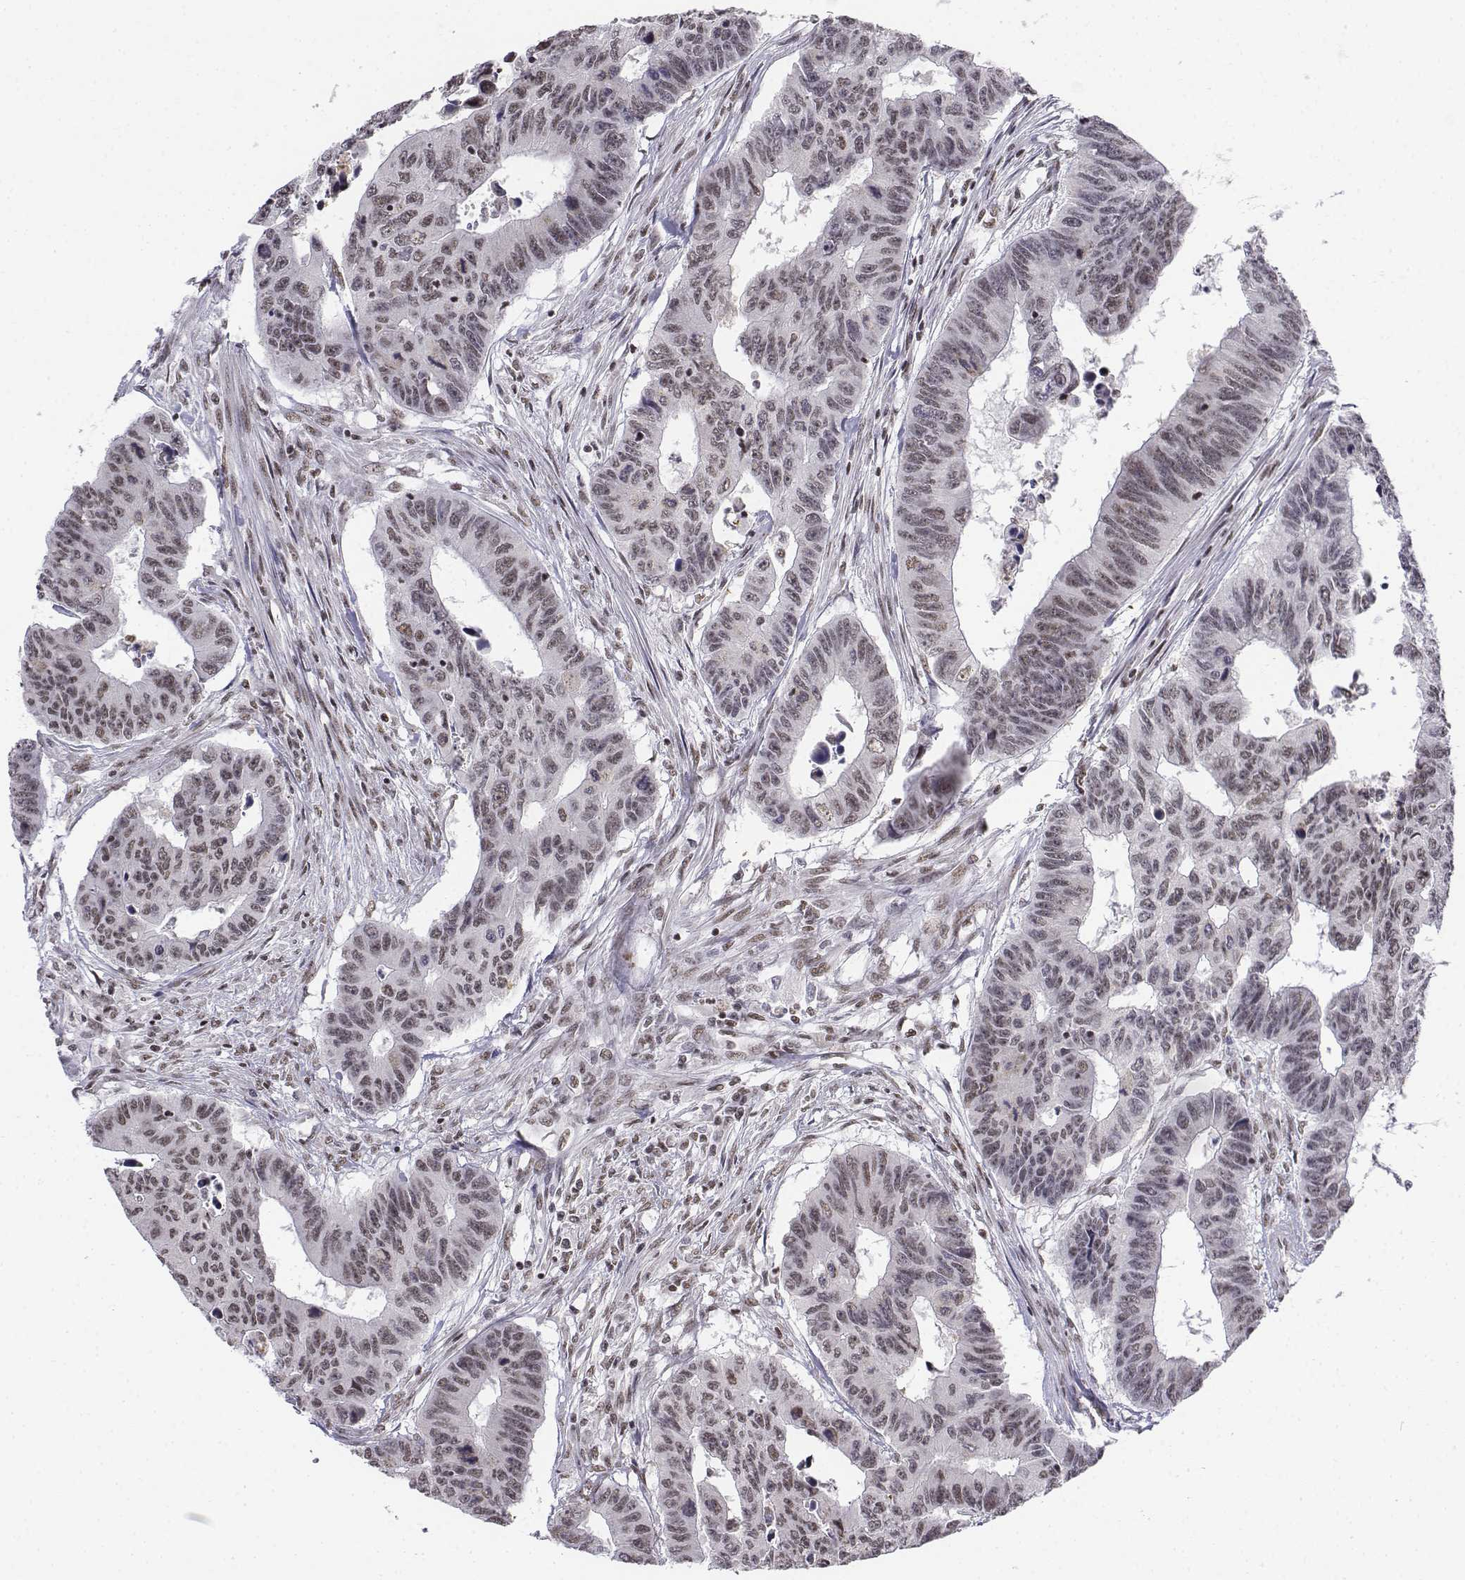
{"staining": {"intensity": "weak", "quantity": ">75%", "location": "nuclear"}, "tissue": "colorectal cancer", "cell_type": "Tumor cells", "image_type": "cancer", "snomed": [{"axis": "morphology", "description": "Adenocarcinoma, NOS"}, {"axis": "topography", "description": "Rectum"}], "caption": "Adenocarcinoma (colorectal) stained with a brown dye reveals weak nuclear positive positivity in about >75% of tumor cells.", "gene": "SETD1A", "patient": {"sex": "female", "age": 85}}